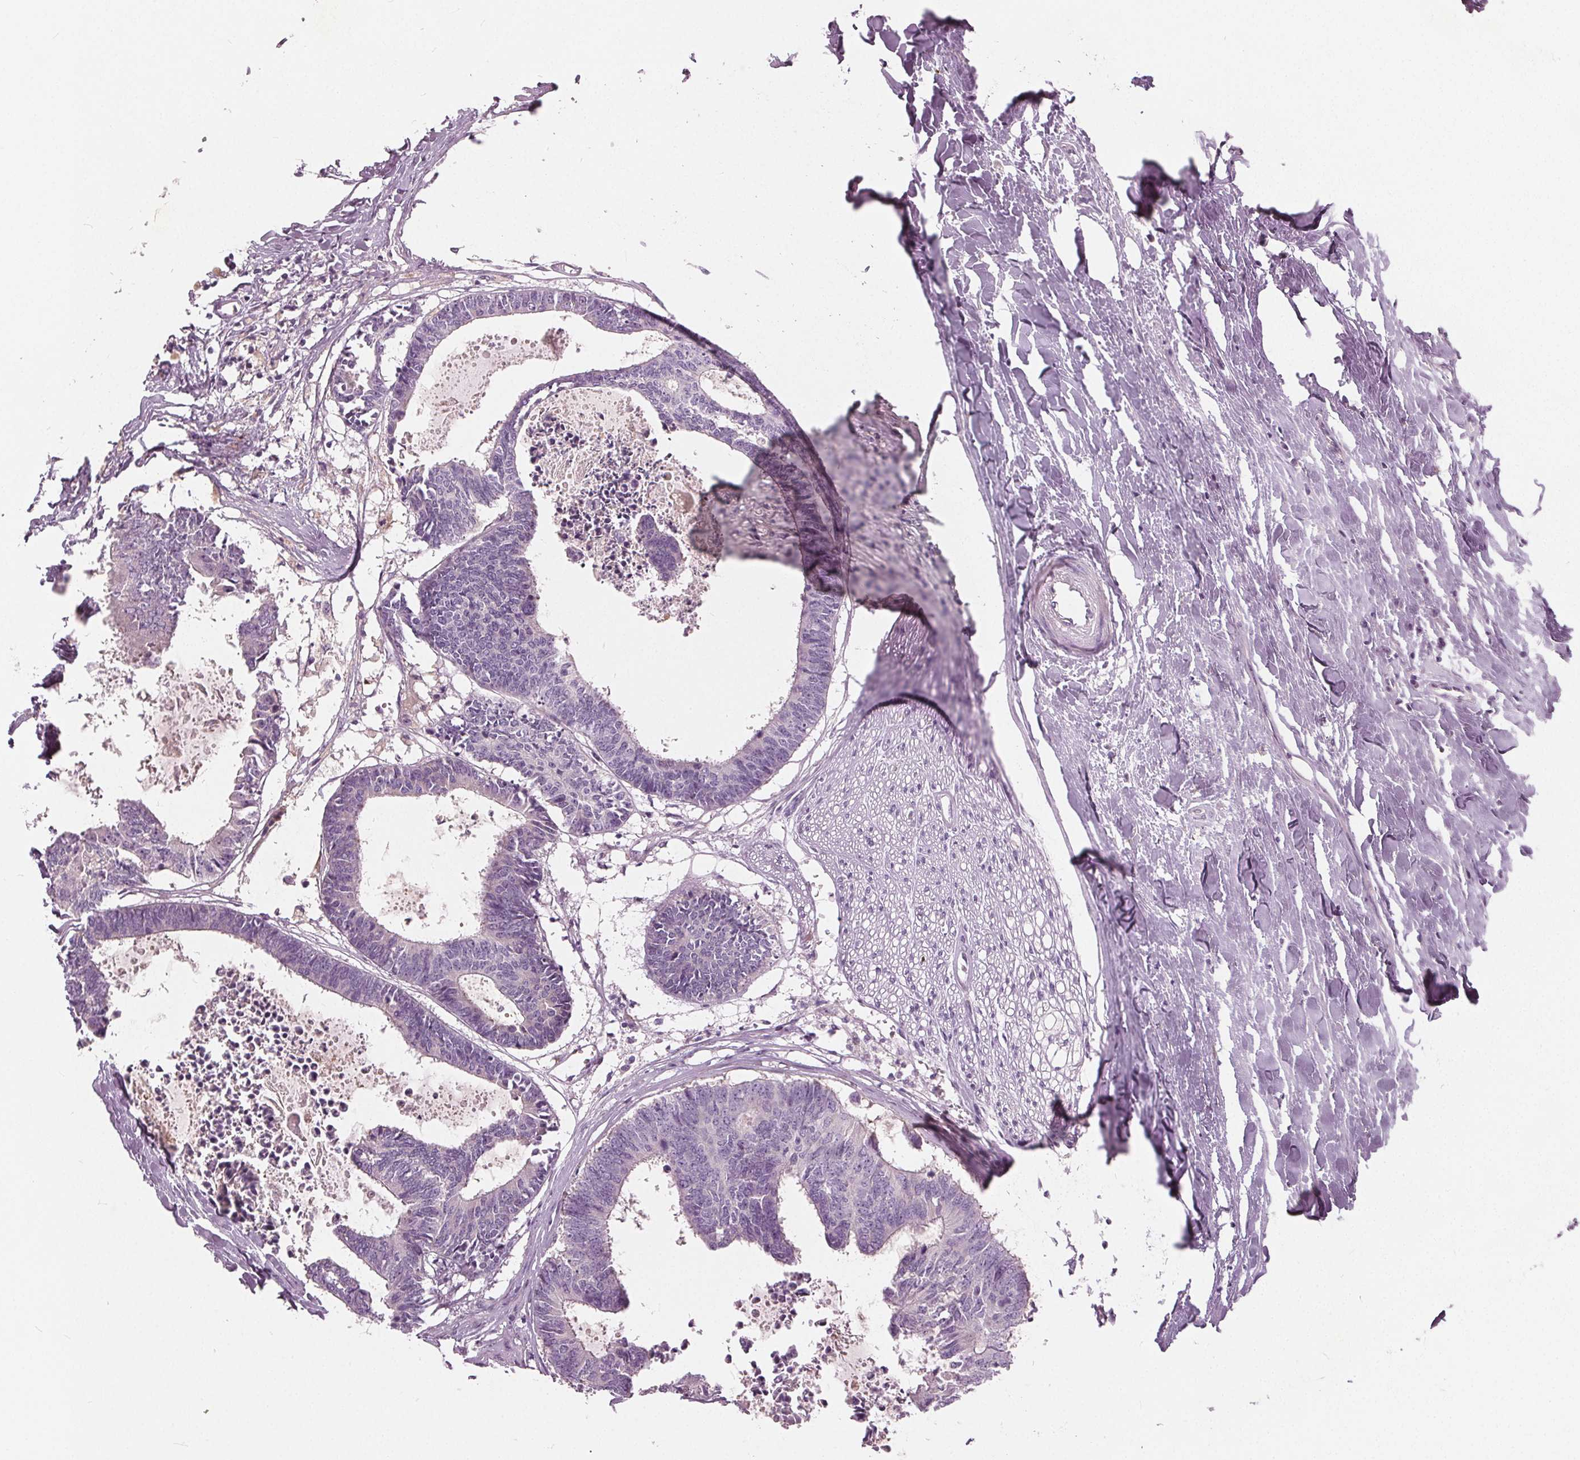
{"staining": {"intensity": "negative", "quantity": "none", "location": "none"}, "tissue": "colorectal cancer", "cell_type": "Tumor cells", "image_type": "cancer", "snomed": [{"axis": "morphology", "description": "Adenocarcinoma, NOS"}, {"axis": "topography", "description": "Colon"}, {"axis": "topography", "description": "Rectum"}], "caption": "IHC micrograph of human colorectal cancer stained for a protein (brown), which shows no staining in tumor cells.", "gene": "LHFPL7", "patient": {"sex": "male", "age": 57}}